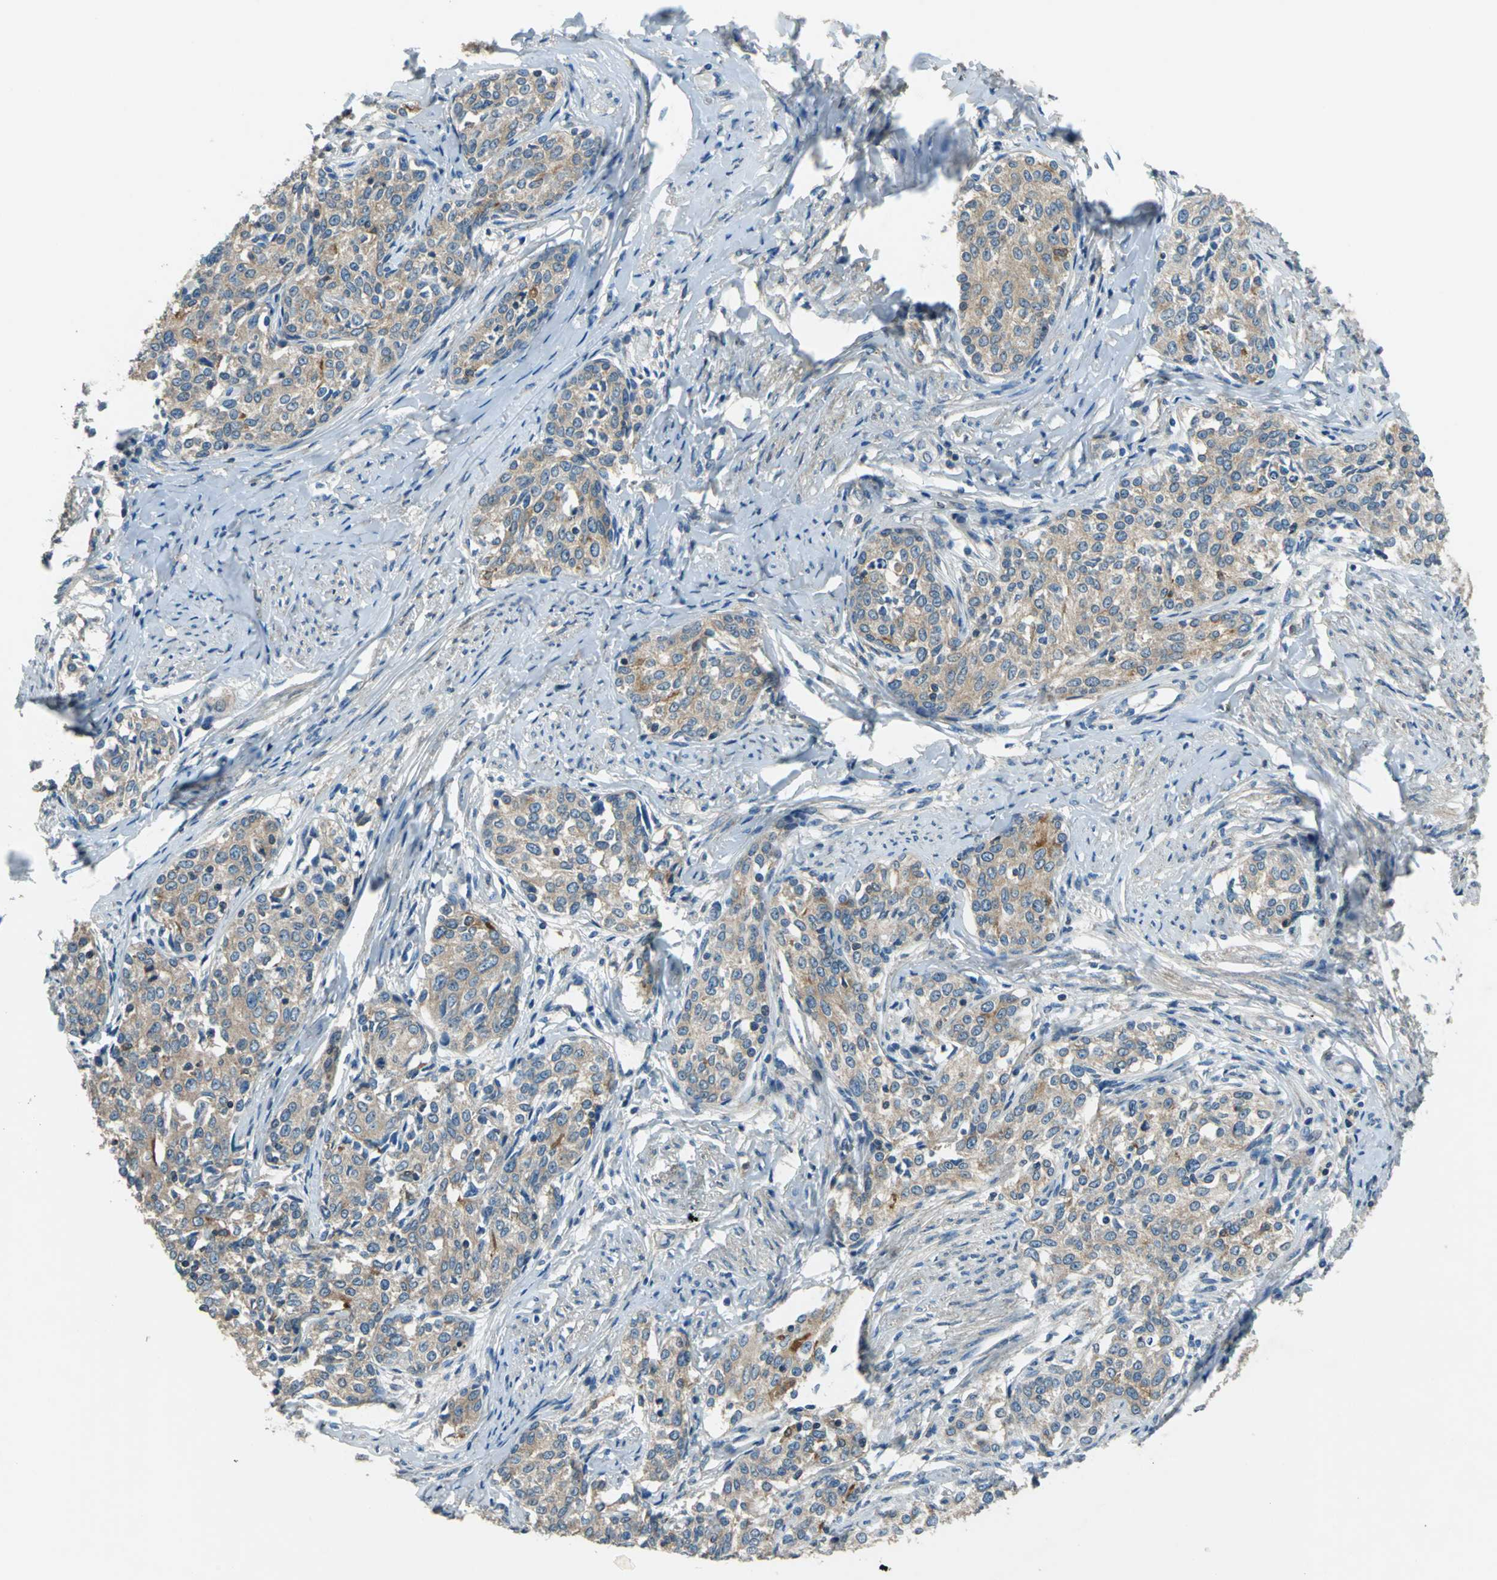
{"staining": {"intensity": "weak", "quantity": ">75%", "location": "cytoplasmic/membranous"}, "tissue": "cervical cancer", "cell_type": "Tumor cells", "image_type": "cancer", "snomed": [{"axis": "morphology", "description": "Squamous cell carcinoma, NOS"}, {"axis": "morphology", "description": "Adenocarcinoma, NOS"}, {"axis": "topography", "description": "Cervix"}], "caption": "Immunohistochemical staining of squamous cell carcinoma (cervical) reveals low levels of weak cytoplasmic/membranous staining in approximately >75% of tumor cells.", "gene": "PRKCA", "patient": {"sex": "female", "age": 52}}